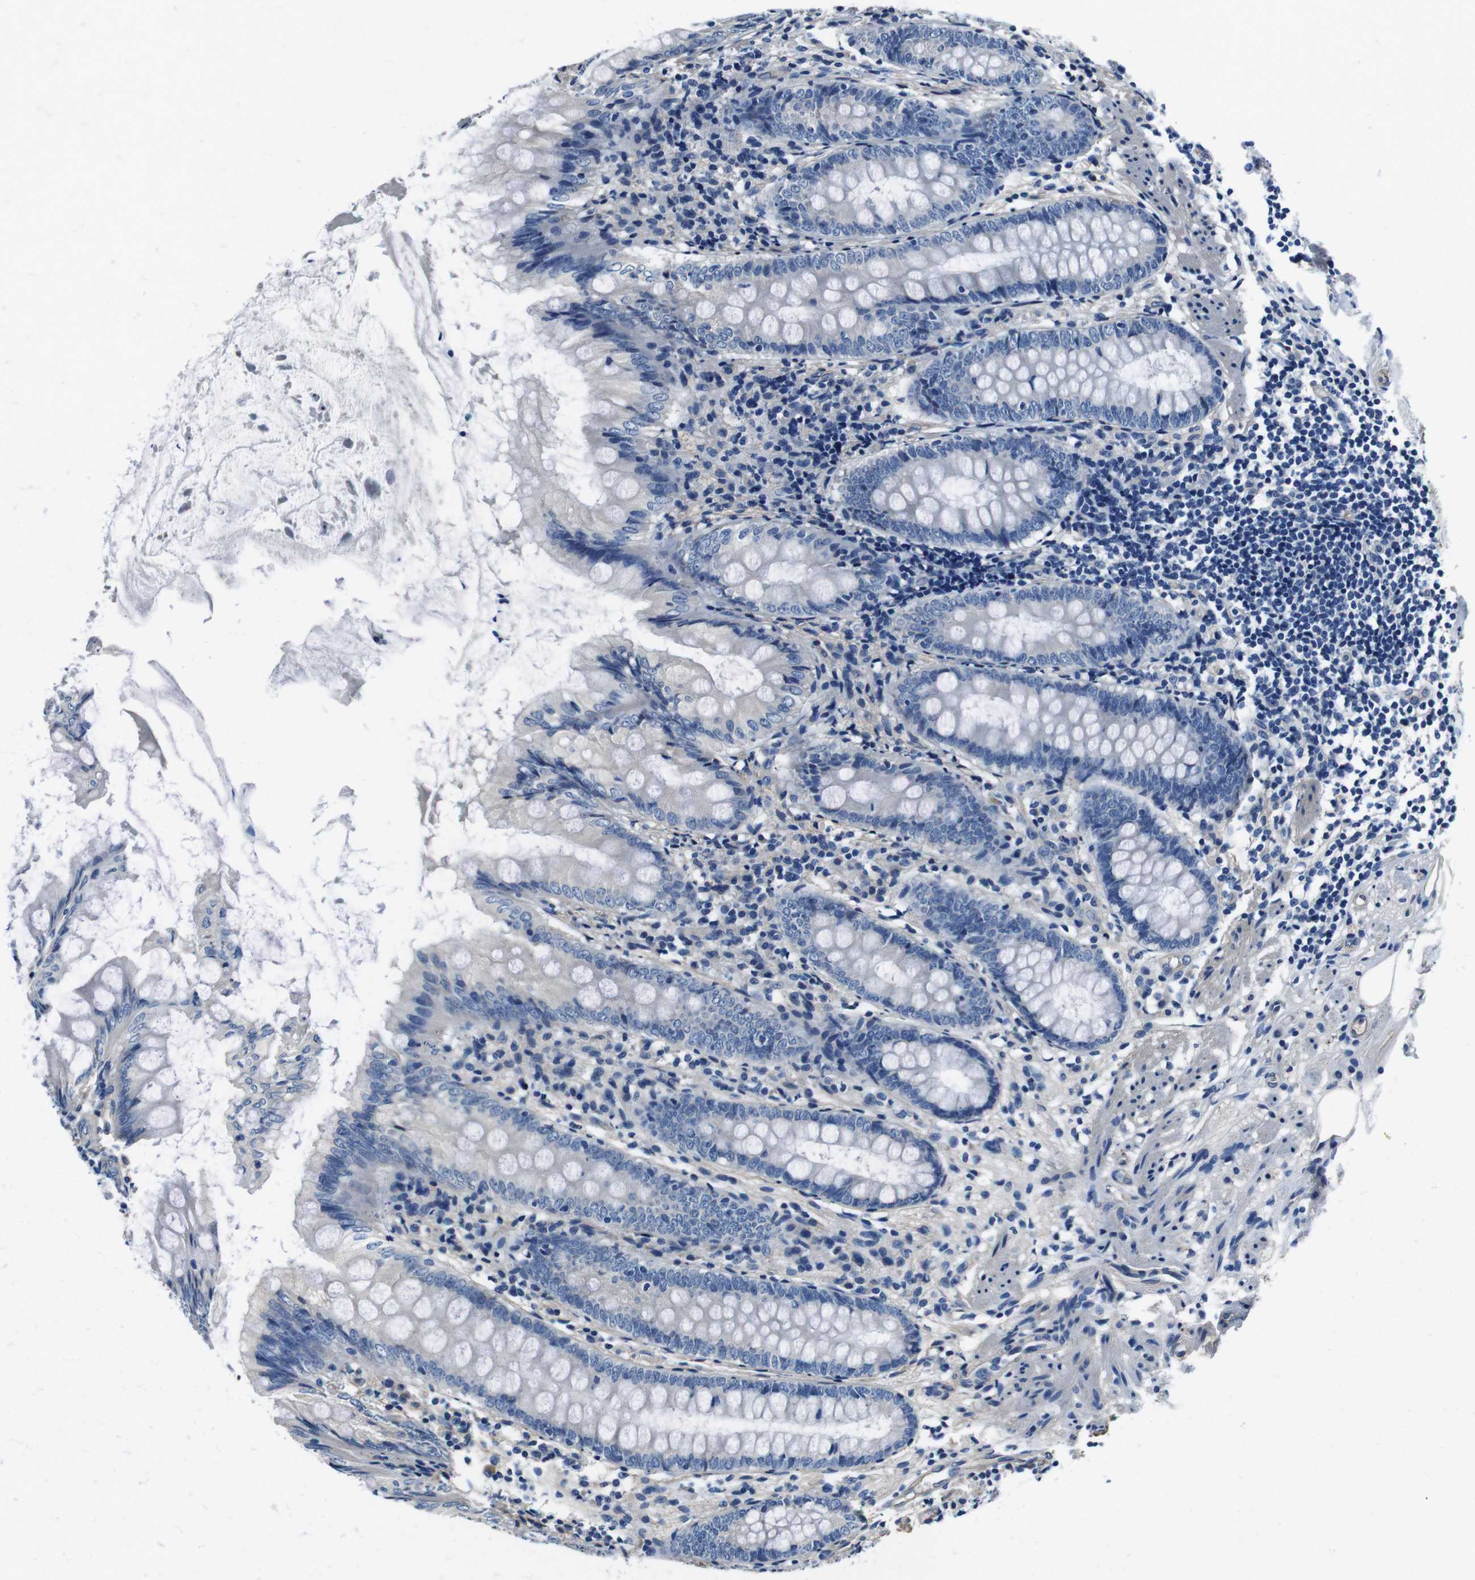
{"staining": {"intensity": "negative", "quantity": "none", "location": "none"}, "tissue": "appendix", "cell_type": "Glandular cells", "image_type": "normal", "snomed": [{"axis": "morphology", "description": "Normal tissue, NOS"}, {"axis": "topography", "description": "Appendix"}], "caption": "Immunohistochemistry image of normal appendix: human appendix stained with DAB exhibits no significant protein positivity in glandular cells. (DAB immunohistochemistry with hematoxylin counter stain).", "gene": "CASQ1", "patient": {"sex": "female", "age": 77}}